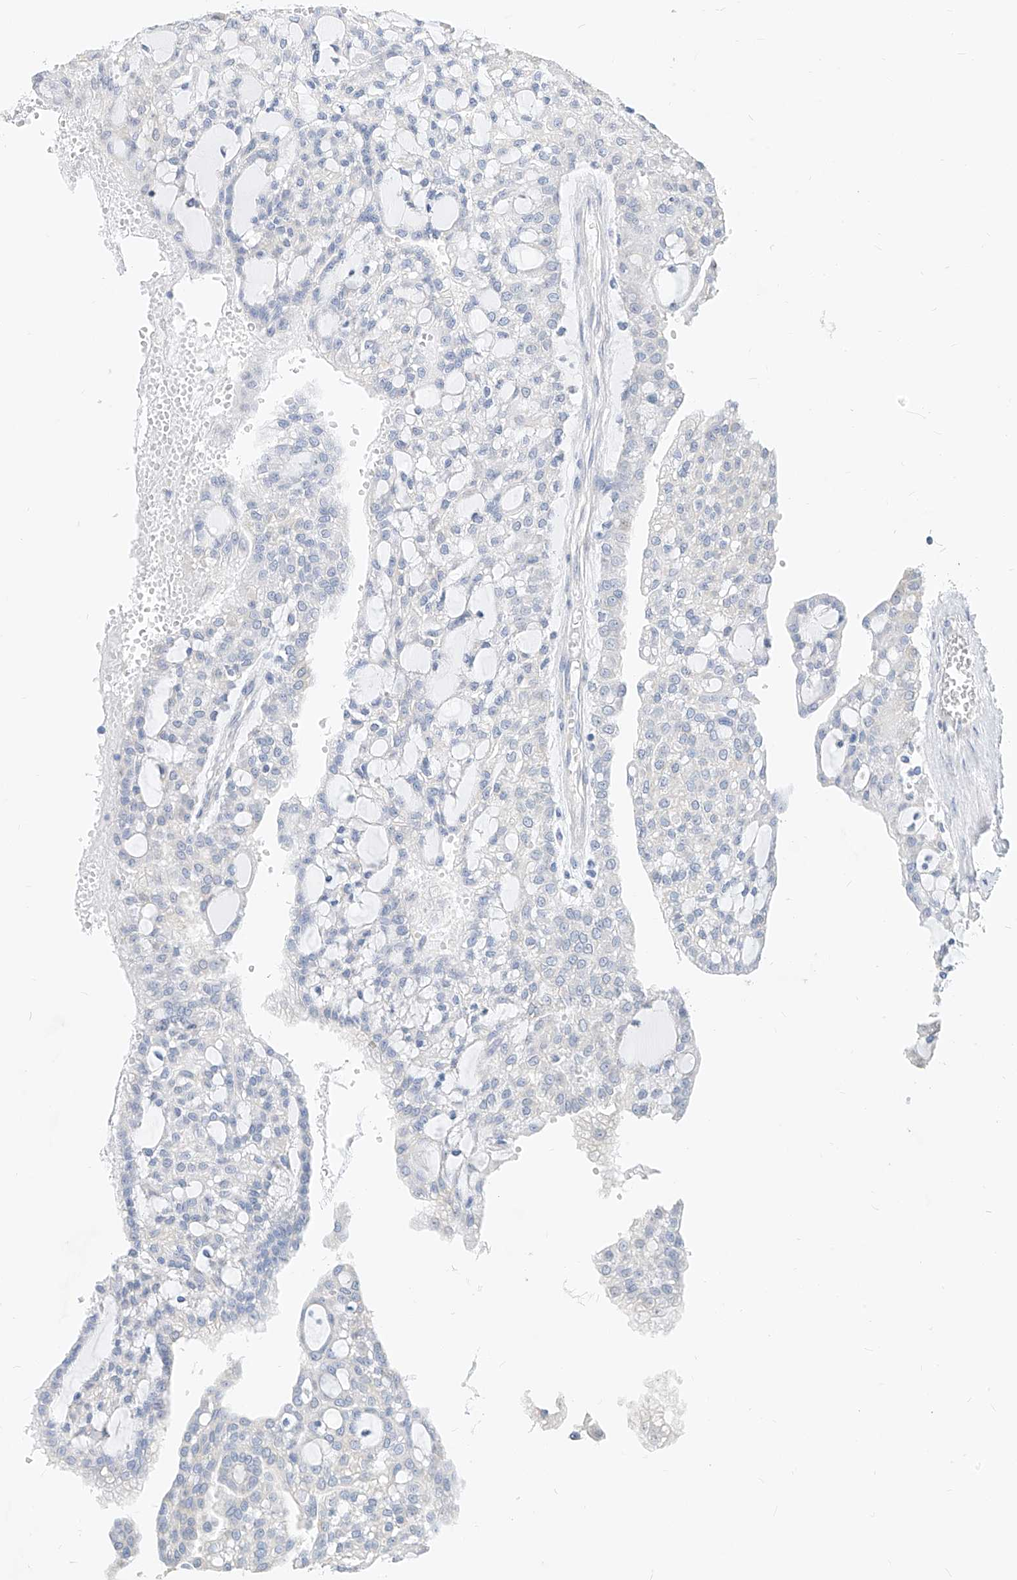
{"staining": {"intensity": "negative", "quantity": "none", "location": "none"}, "tissue": "renal cancer", "cell_type": "Tumor cells", "image_type": "cancer", "snomed": [{"axis": "morphology", "description": "Adenocarcinoma, NOS"}, {"axis": "topography", "description": "Kidney"}], "caption": "Micrograph shows no protein positivity in tumor cells of renal adenocarcinoma tissue.", "gene": "ZZEF1", "patient": {"sex": "male", "age": 63}}